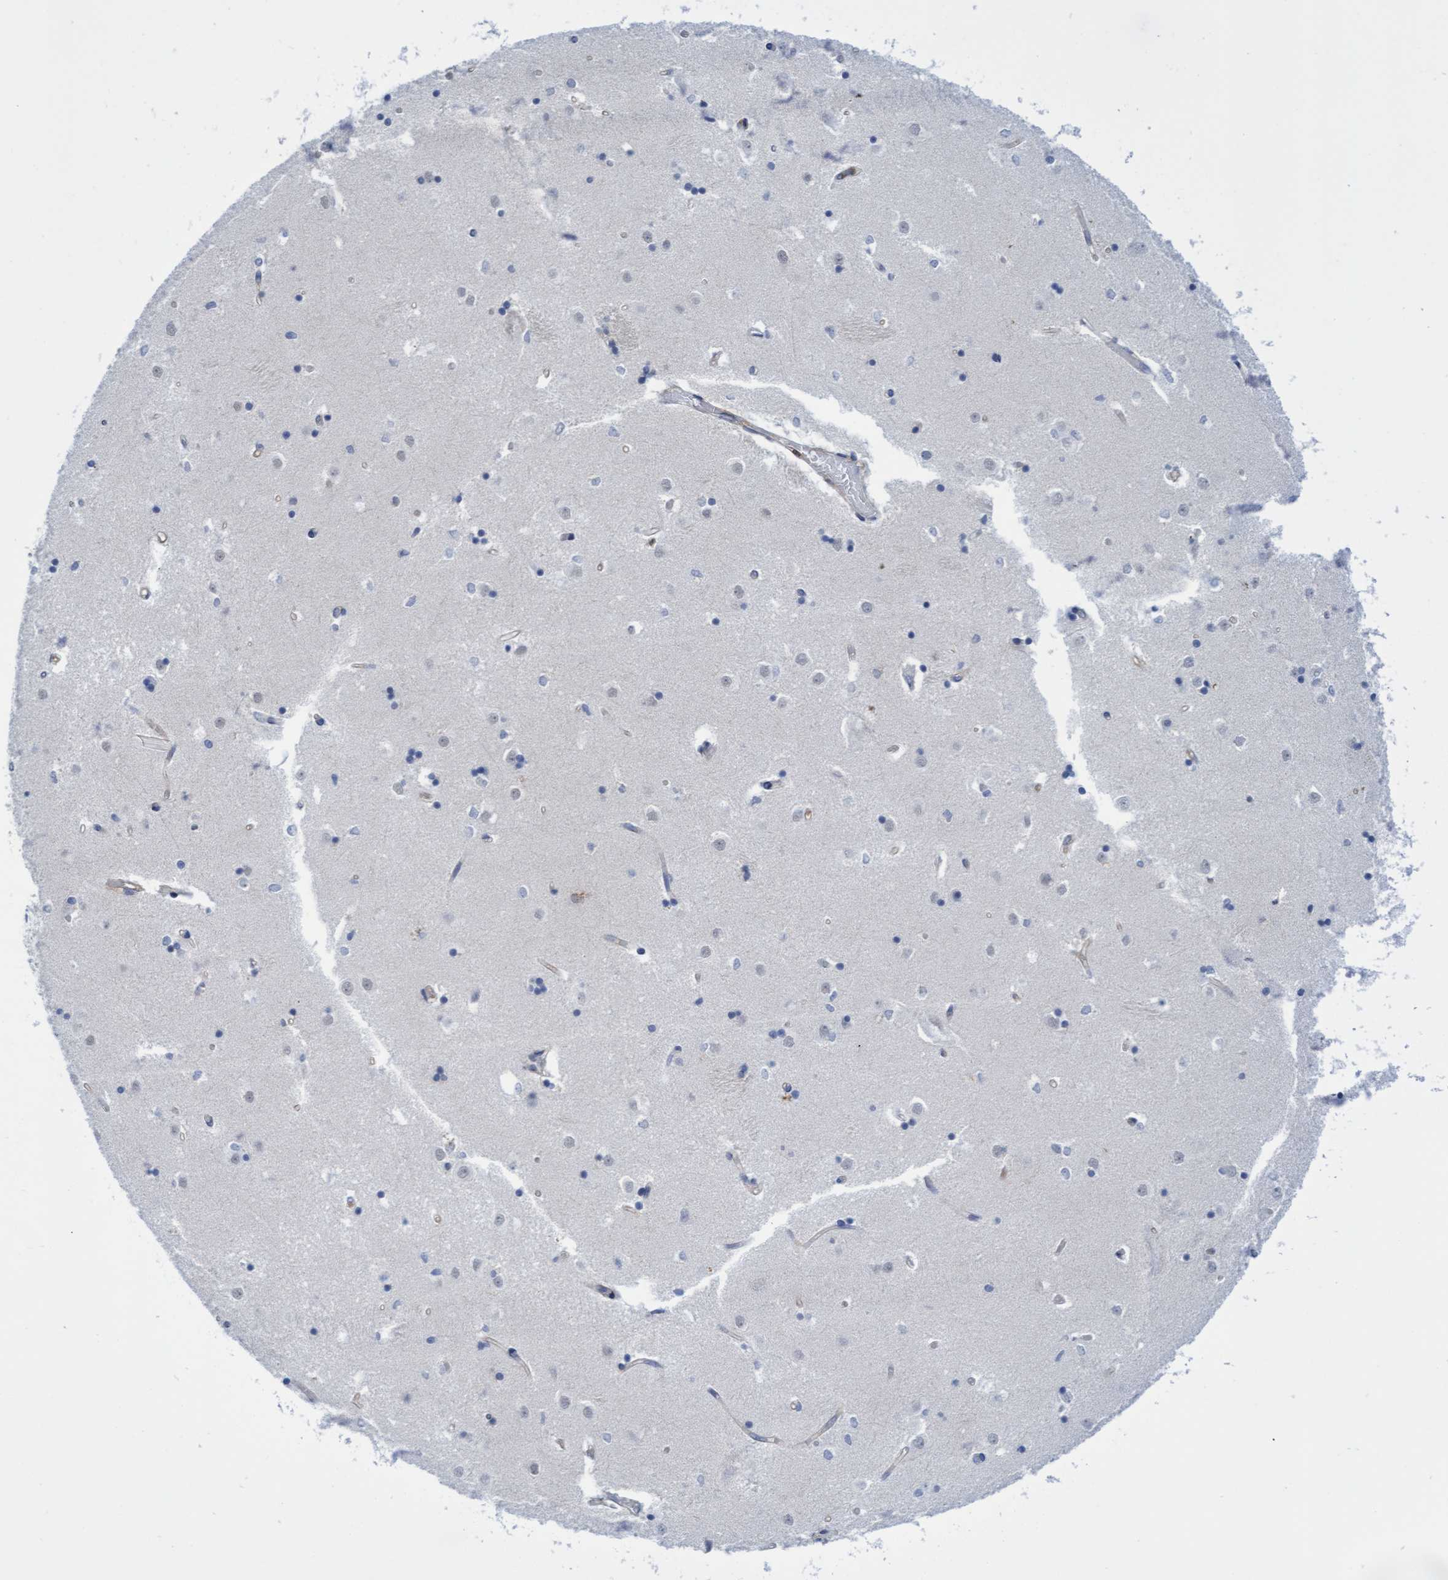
{"staining": {"intensity": "weak", "quantity": "<25%", "location": "nuclear"}, "tissue": "caudate", "cell_type": "Glial cells", "image_type": "normal", "snomed": [{"axis": "morphology", "description": "Normal tissue, NOS"}, {"axis": "topography", "description": "Lateral ventricle wall"}], "caption": "Glial cells are negative for brown protein staining in unremarkable caudate. (Immunohistochemistry, brightfield microscopy, high magnification).", "gene": "FNBP1", "patient": {"sex": "male", "age": 45}}